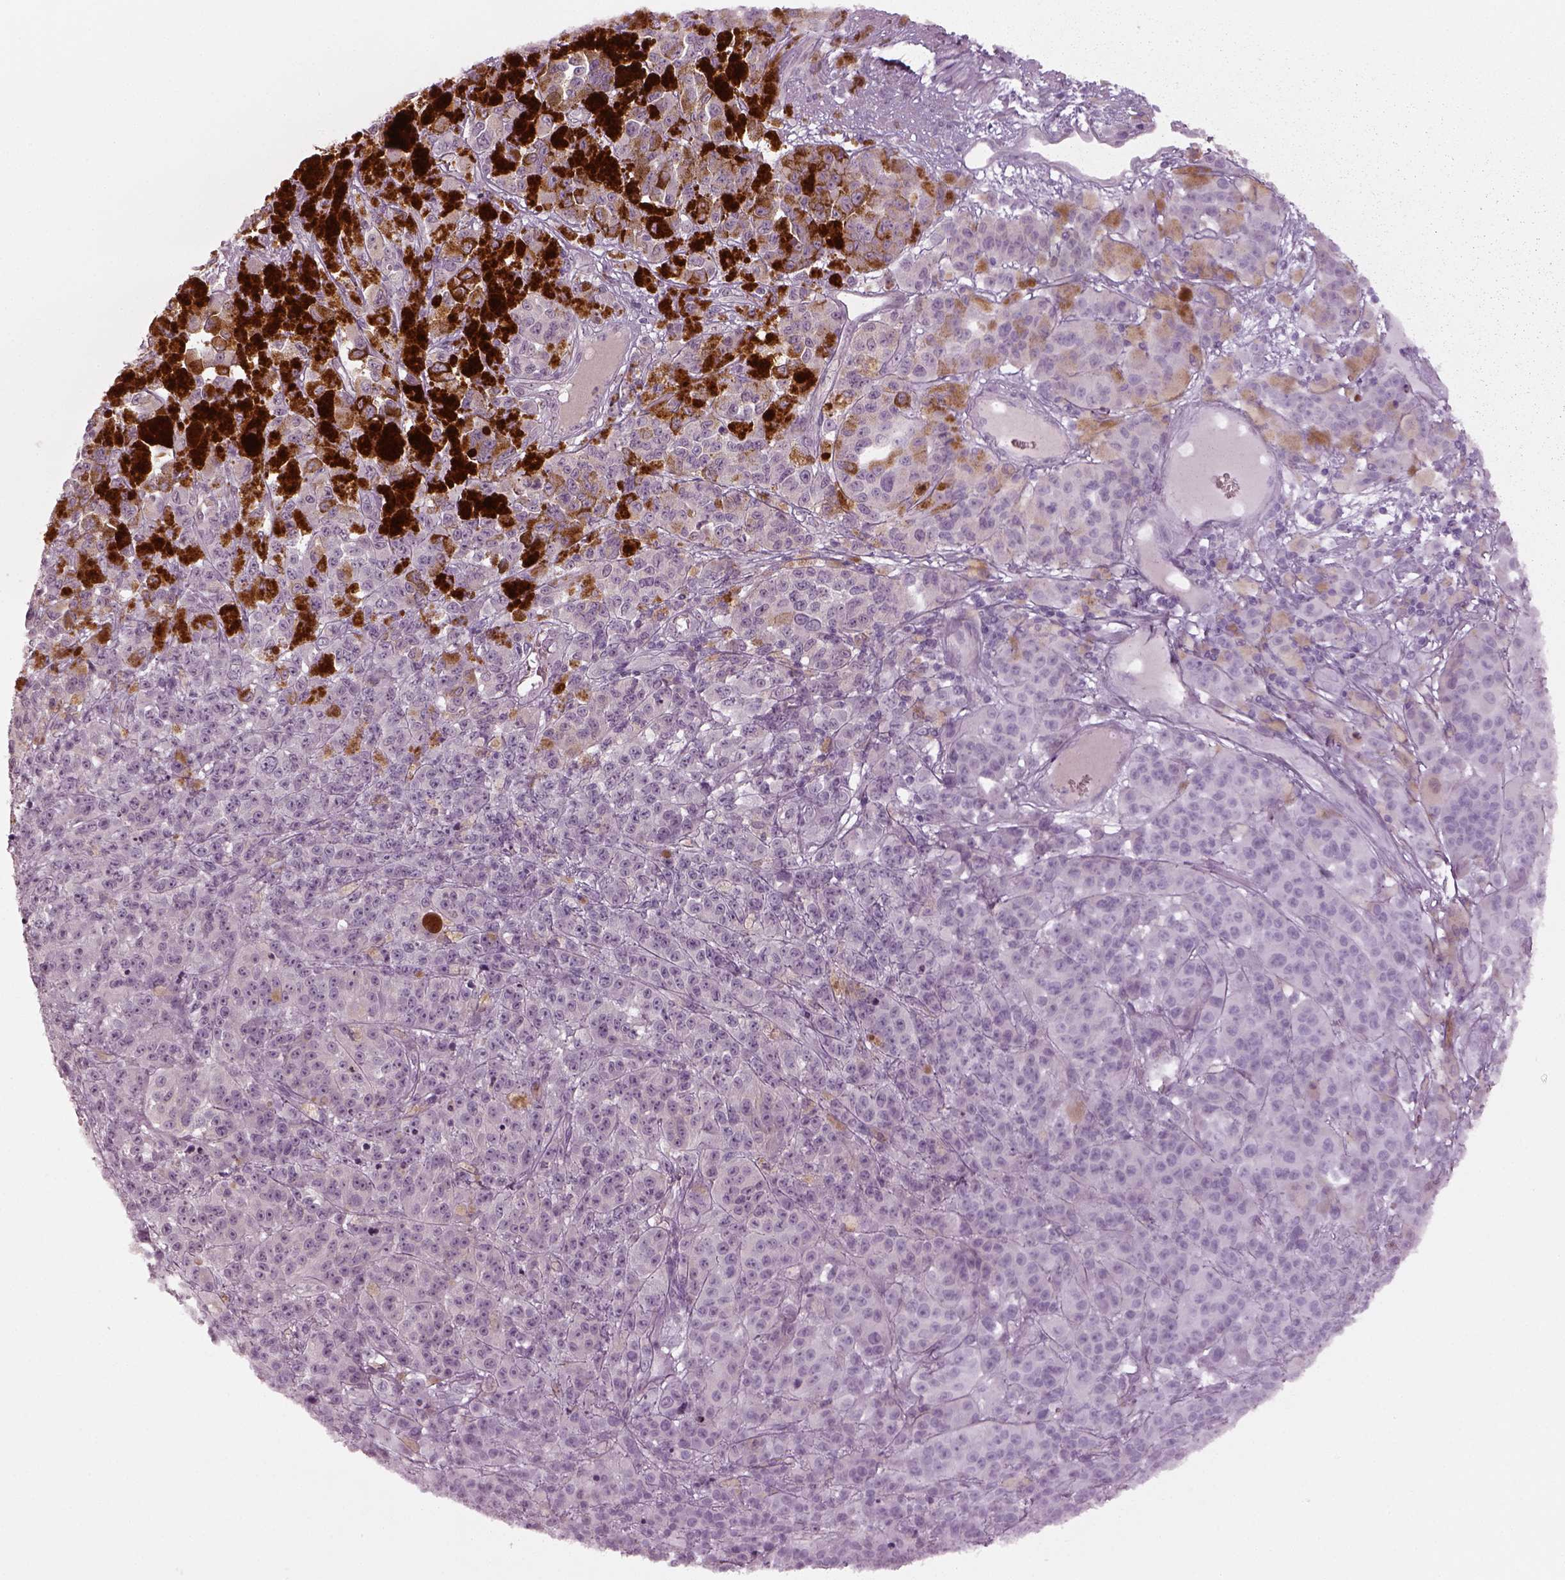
{"staining": {"intensity": "negative", "quantity": "none", "location": "none"}, "tissue": "melanoma", "cell_type": "Tumor cells", "image_type": "cancer", "snomed": [{"axis": "morphology", "description": "Malignant melanoma, NOS"}, {"axis": "topography", "description": "Skin"}], "caption": "High power microscopy histopathology image of an immunohistochemistry (IHC) micrograph of melanoma, revealing no significant expression in tumor cells. The staining is performed using DAB brown chromogen with nuclei counter-stained in using hematoxylin.", "gene": "SPATA6L", "patient": {"sex": "female", "age": 58}}